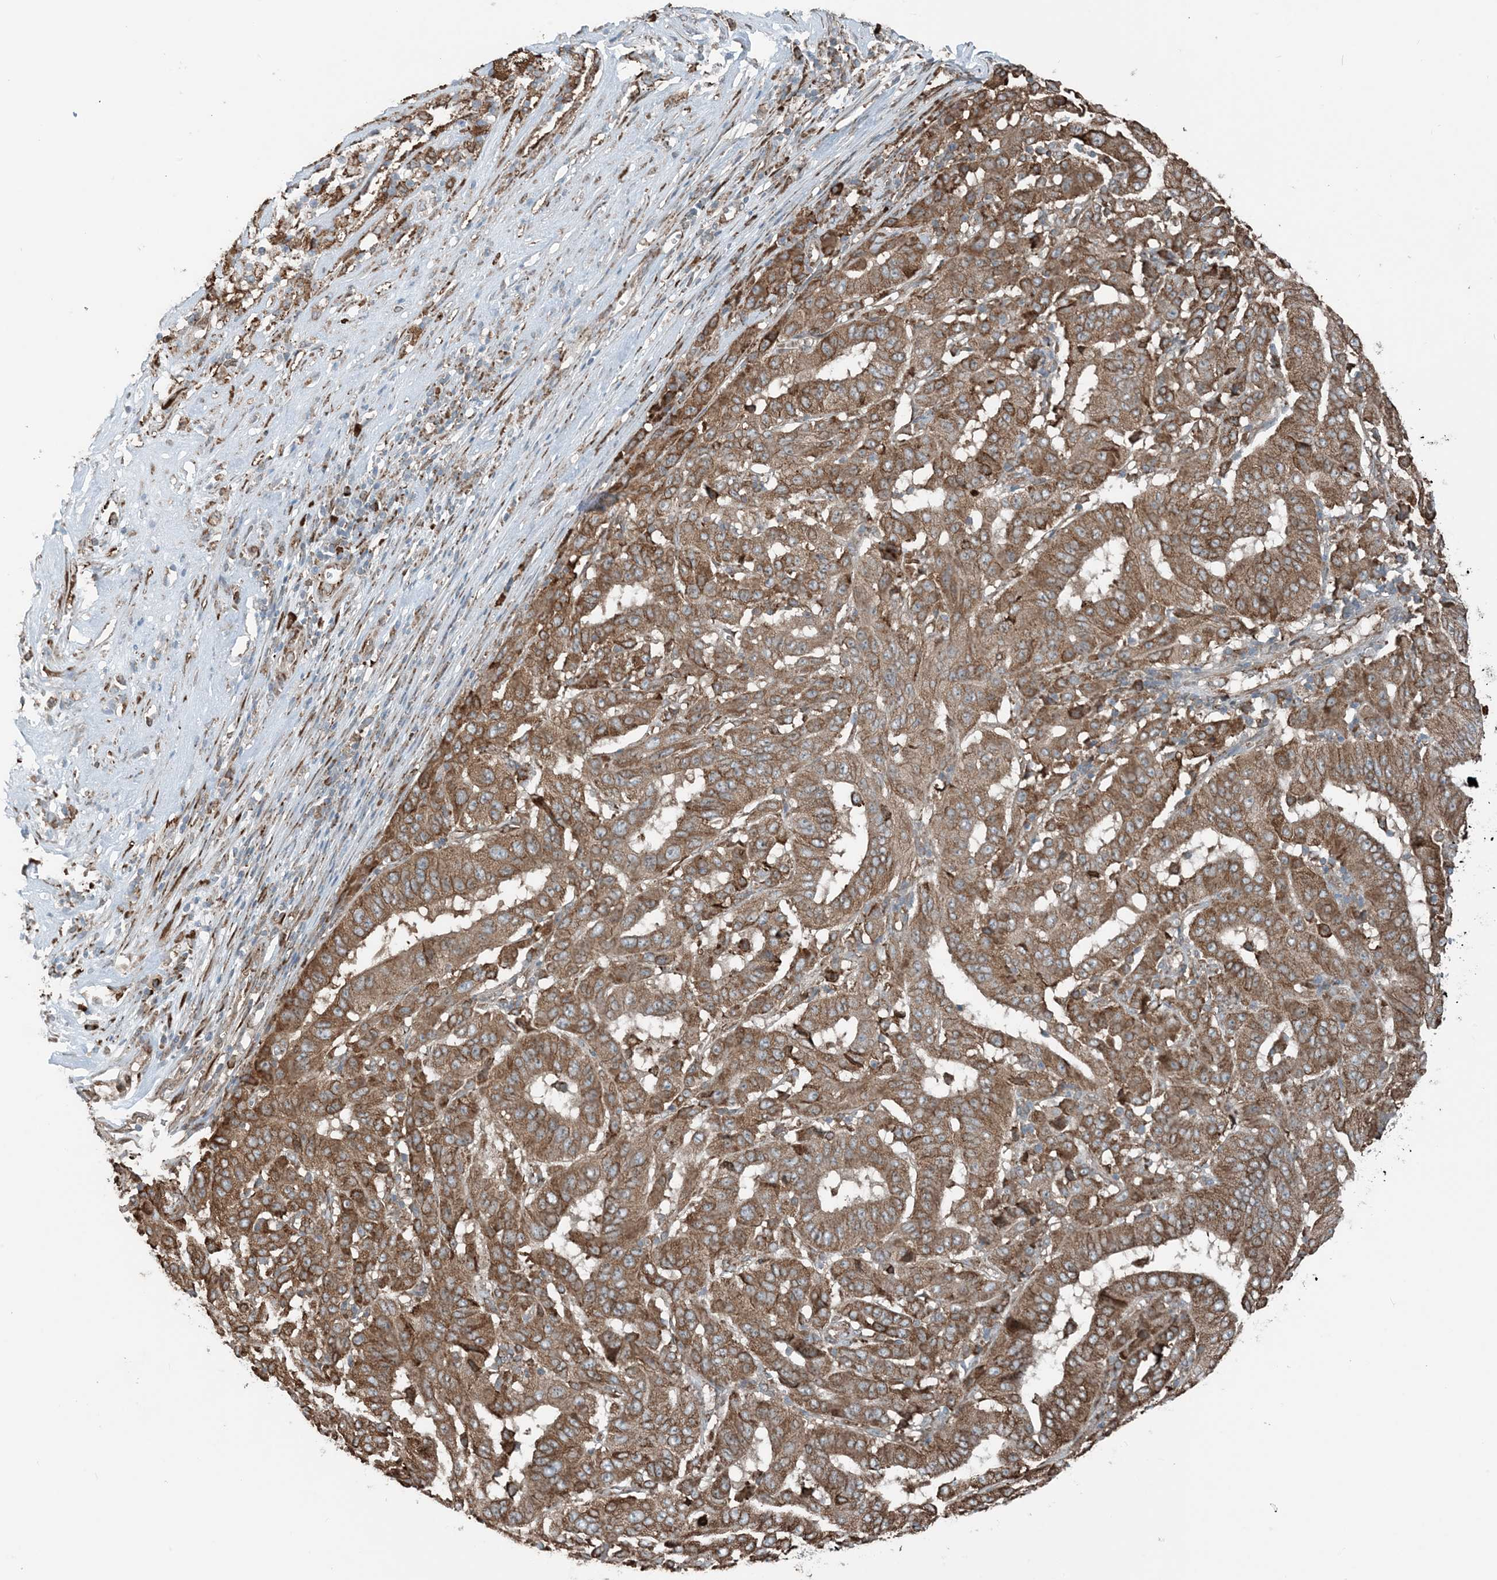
{"staining": {"intensity": "moderate", "quantity": ">75%", "location": "cytoplasmic/membranous"}, "tissue": "pancreatic cancer", "cell_type": "Tumor cells", "image_type": "cancer", "snomed": [{"axis": "morphology", "description": "Adenocarcinoma, NOS"}, {"axis": "topography", "description": "Pancreas"}], "caption": "Protein staining by immunohistochemistry (IHC) exhibits moderate cytoplasmic/membranous staining in about >75% of tumor cells in pancreatic adenocarcinoma.", "gene": "CERKL", "patient": {"sex": "male", "age": 63}}